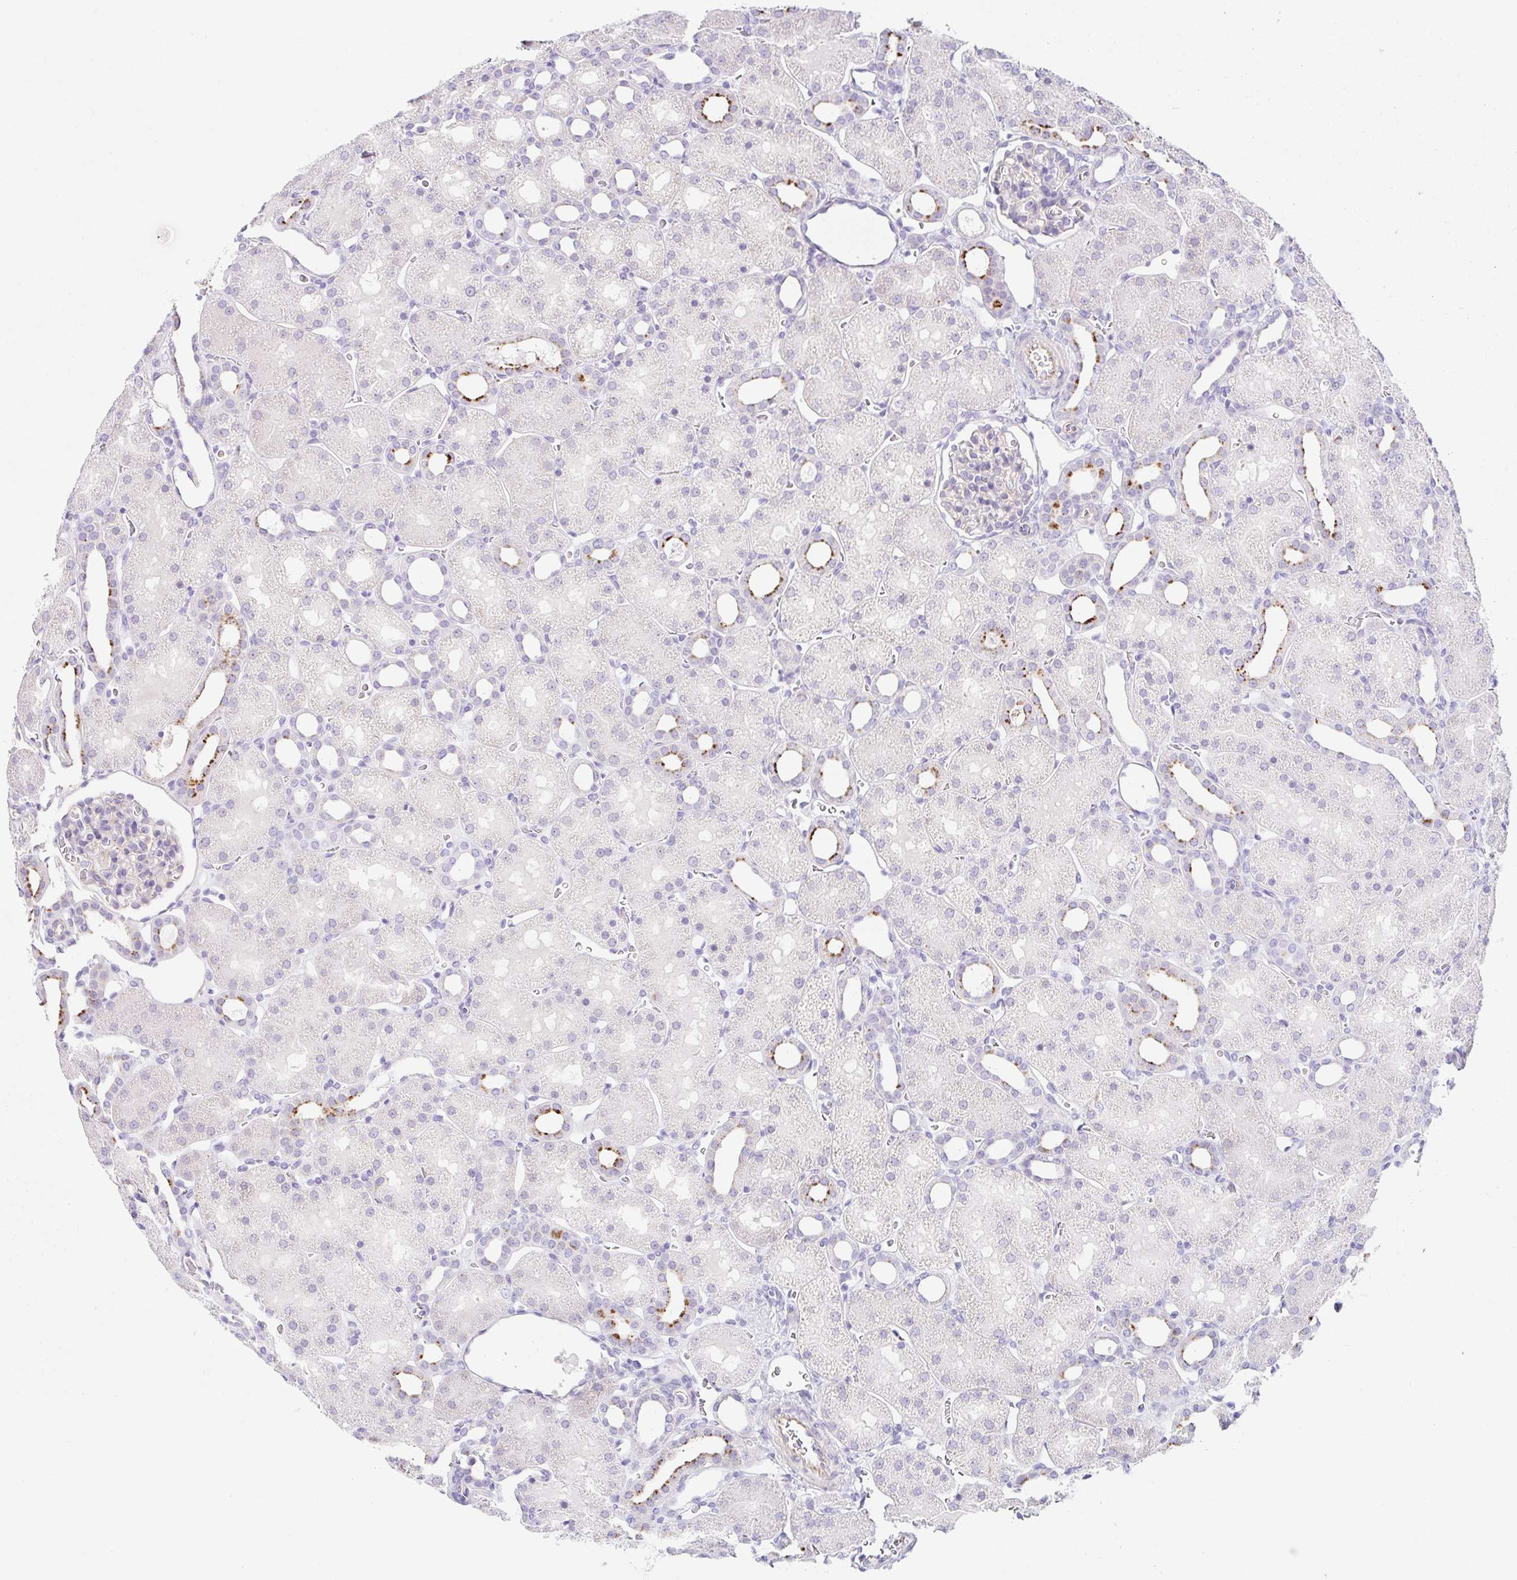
{"staining": {"intensity": "negative", "quantity": "none", "location": "none"}, "tissue": "kidney", "cell_type": "Cells in glomeruli", "image_type": "normal", "snomed": [{"axis": "morphology", "description": "Normal tissue, NOS"}, {"axis": "topography", "description": "Kidney"}], "caption": "Cells in glomeruli show no significant positivity in benign kidney. The staining was performed using DAB to visualize the protein expression in brown, while the nuclei were stained in blue with hematoxylin (Magnification: 20x).", "gene": "DKK4", "patient": {"sex": "male", "age": 2}}